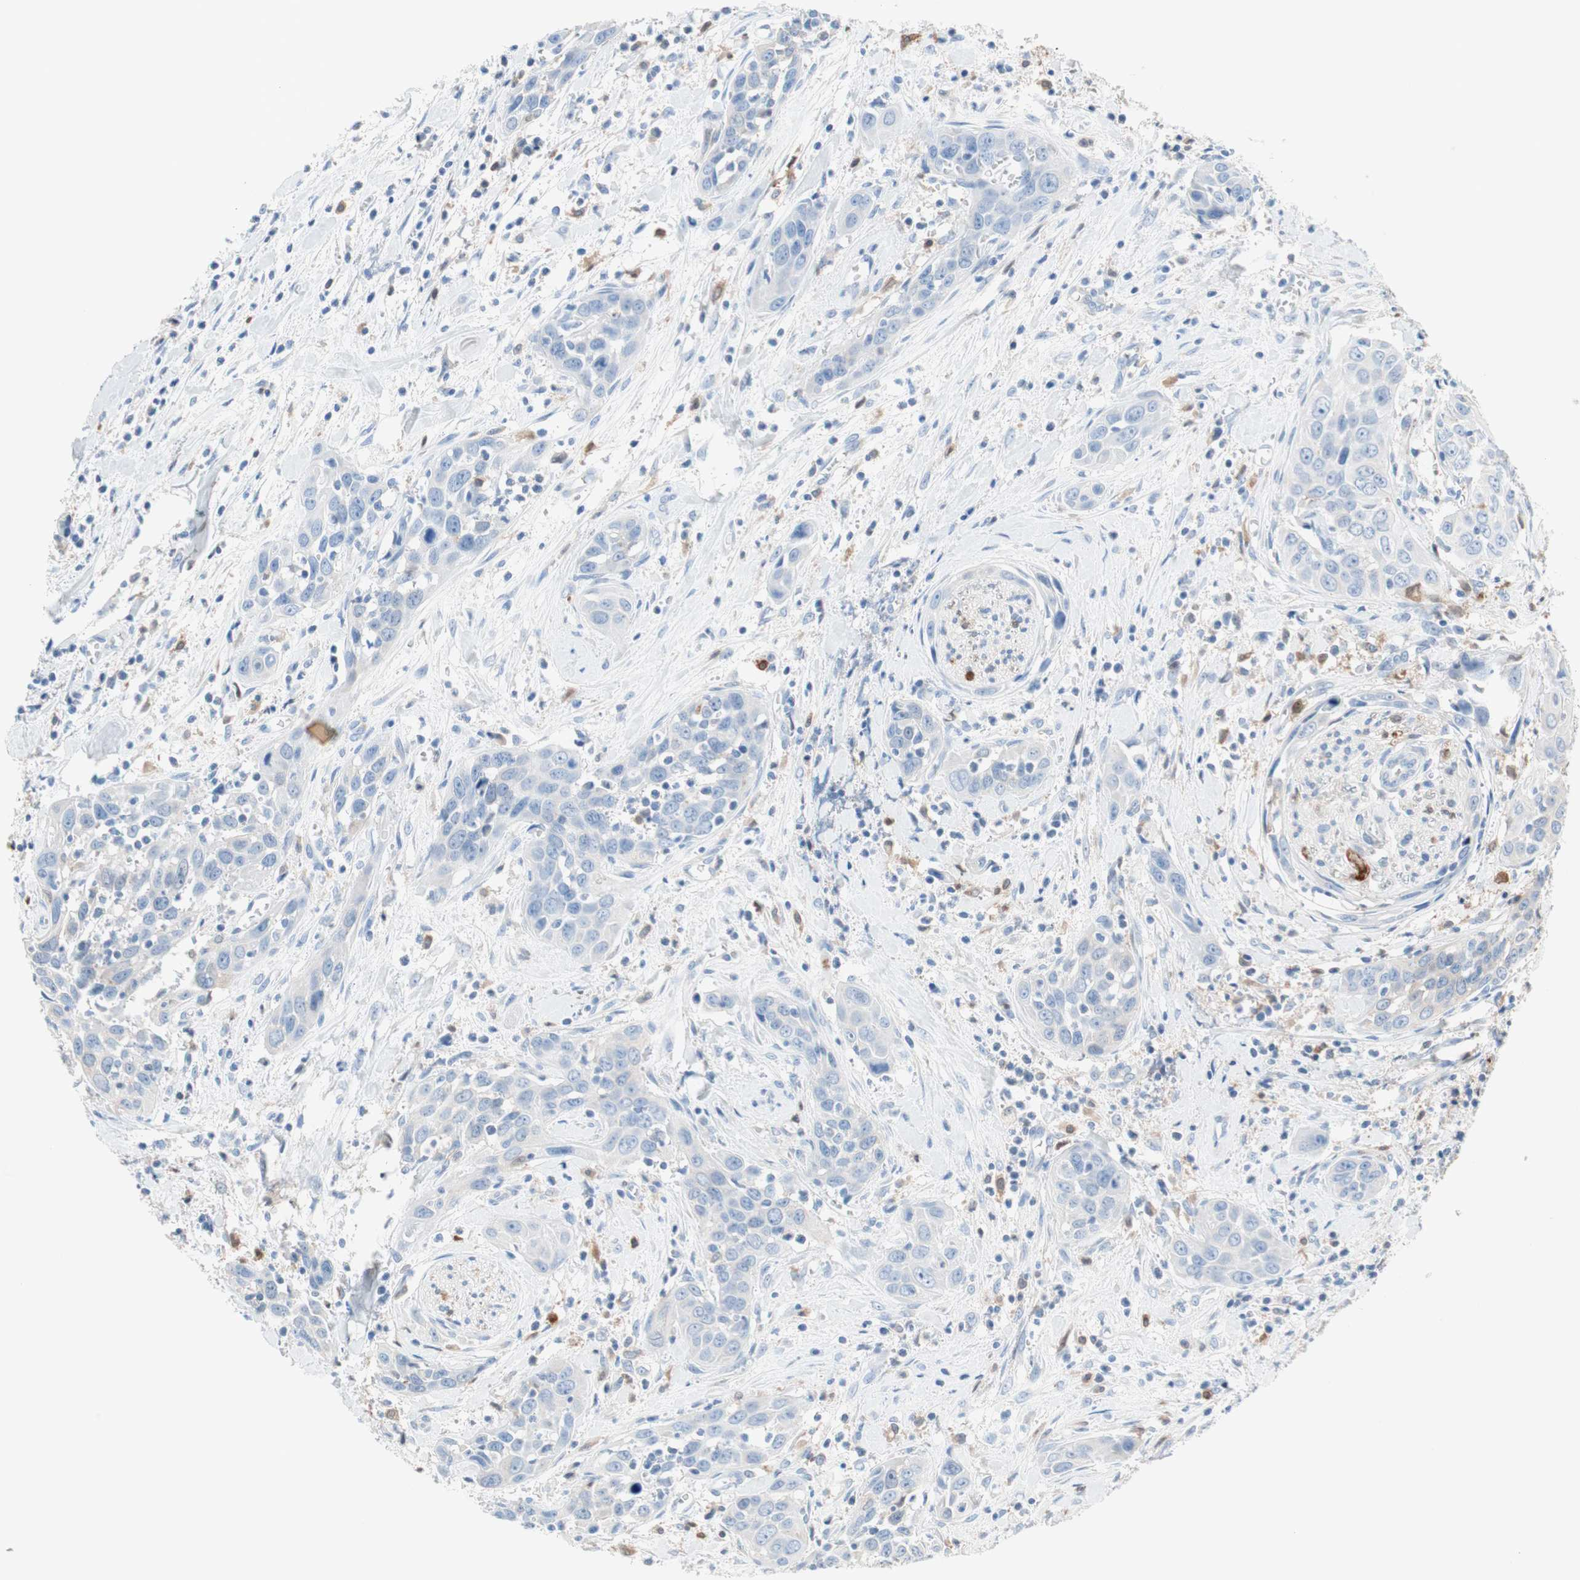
{"staining": {"intensity": "negative", "quantity": "none", "location": "none"}, "tissue": "head and neck cancer", "cell_type": "Tumor cells", "image_type": "cancer", "snomed": [{"axis": "morphology", "description": "Squamous cell carcinoma, NOS"}, {"axis": "topography", "description": "Oral tissue"}, {"axis": "topography", "description": "Head-Neck"}], "caption": "The IHC image has no significant positivity in tumor cells of head and neck squamous cell carcinoma tissue.", "gene": "GLUL", "patient": {"sex": "female", "age": 50}}